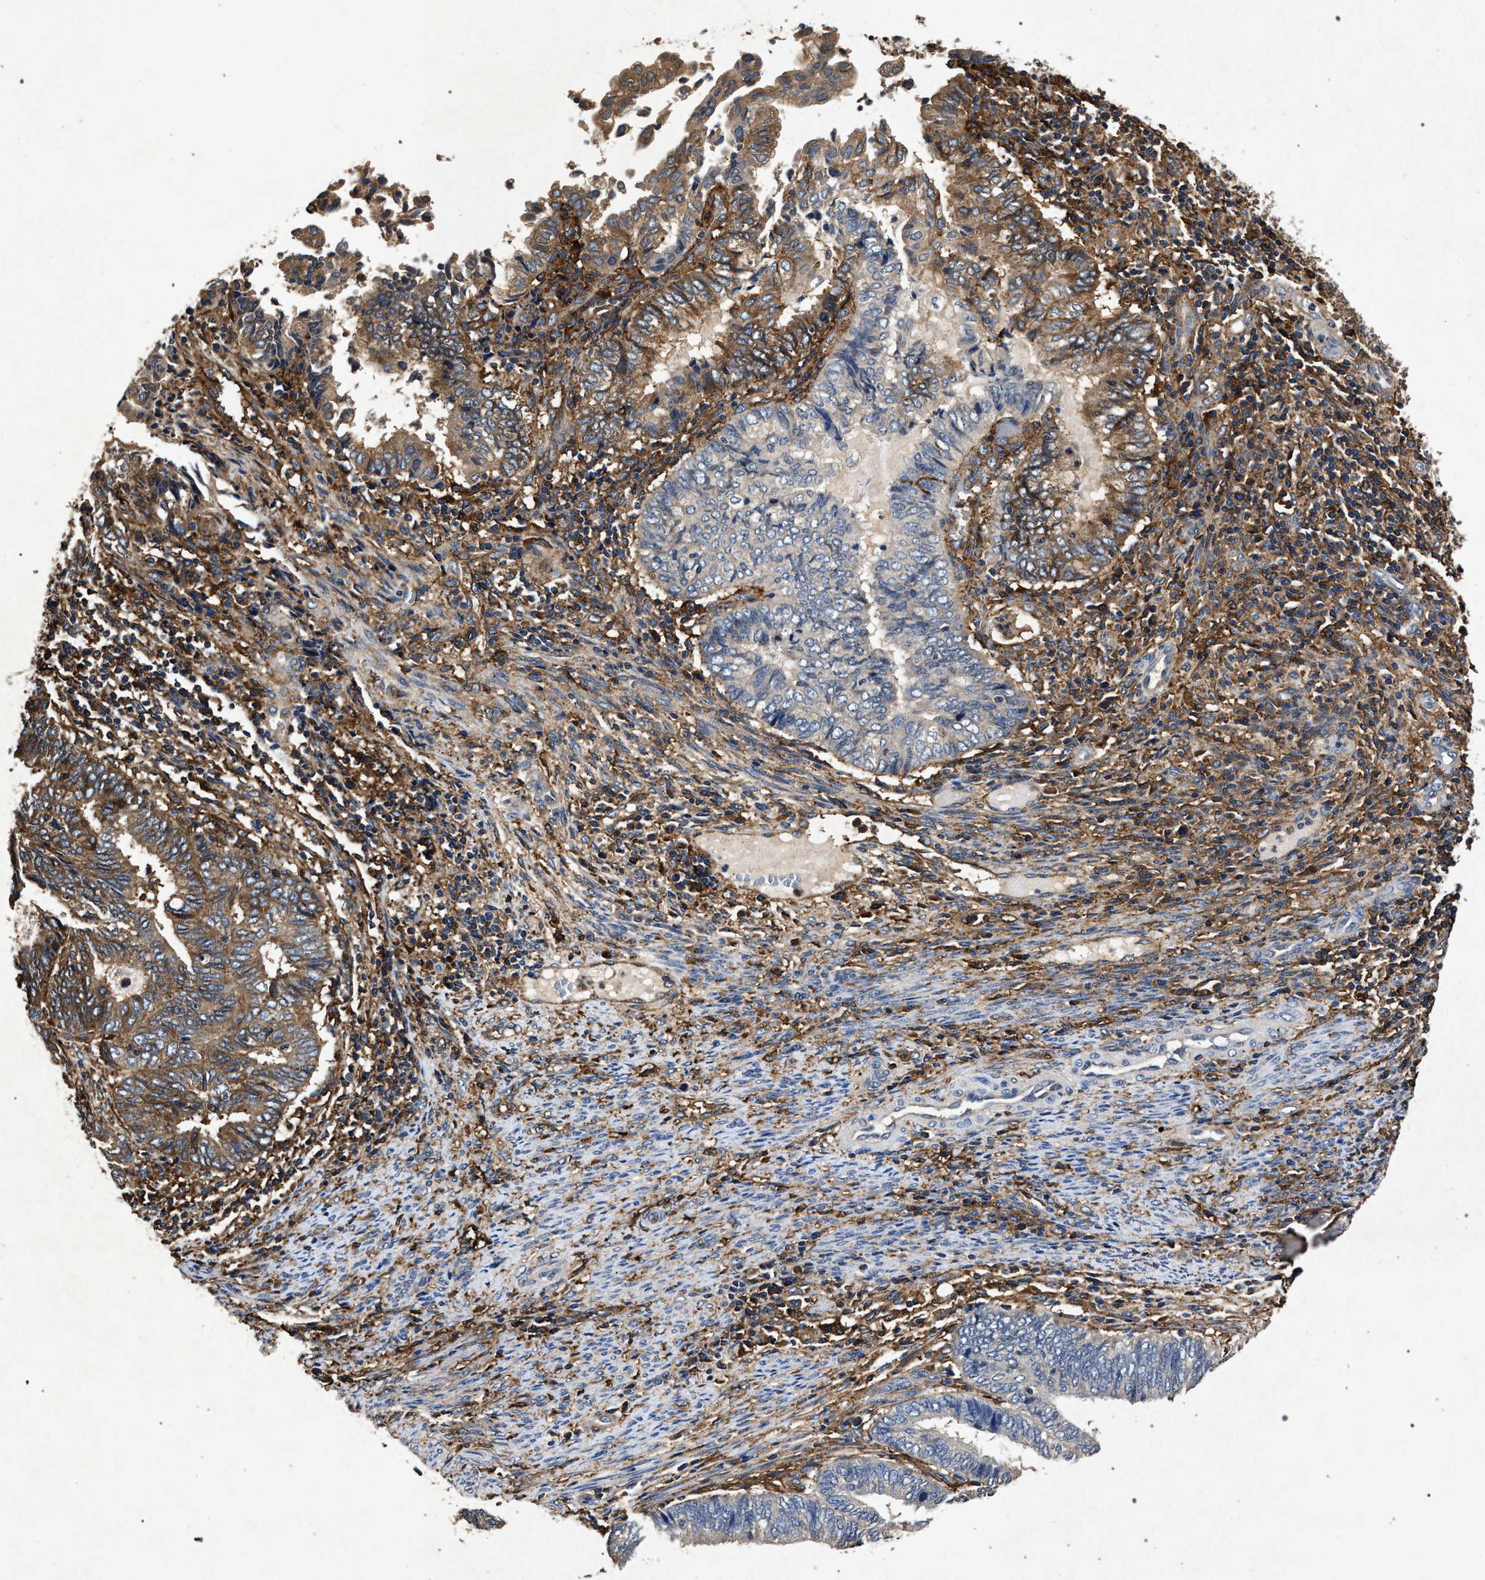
{"staining": {"intensity": "moderate", "quantity": "<25%", "location": "cytoplasmic/membranous"}, "tissue": "endometrial cancer", "cell_type": "Tumor cells", "image_type": "cancer", "snomed": [{"axis": "morphology", "description": "Adenocarcinoma, NOS"}, {"axis": "topography", "description": "Uterus"}, {"axis": "topography", "description": "Endometrium"}], "caption": "Brown immunohistochemical staining in human adenocarcinoma (endometrial) displays moderate cytoplasmic/membranous expression in approximately <25% of tumor cells. The staining was performed using DAB, with brown indicating positive protein expression. Nuclei are stained blue with hematoxylin.", "gene": "MARCKS", "patient": {"sex": "female", "age": 70}}